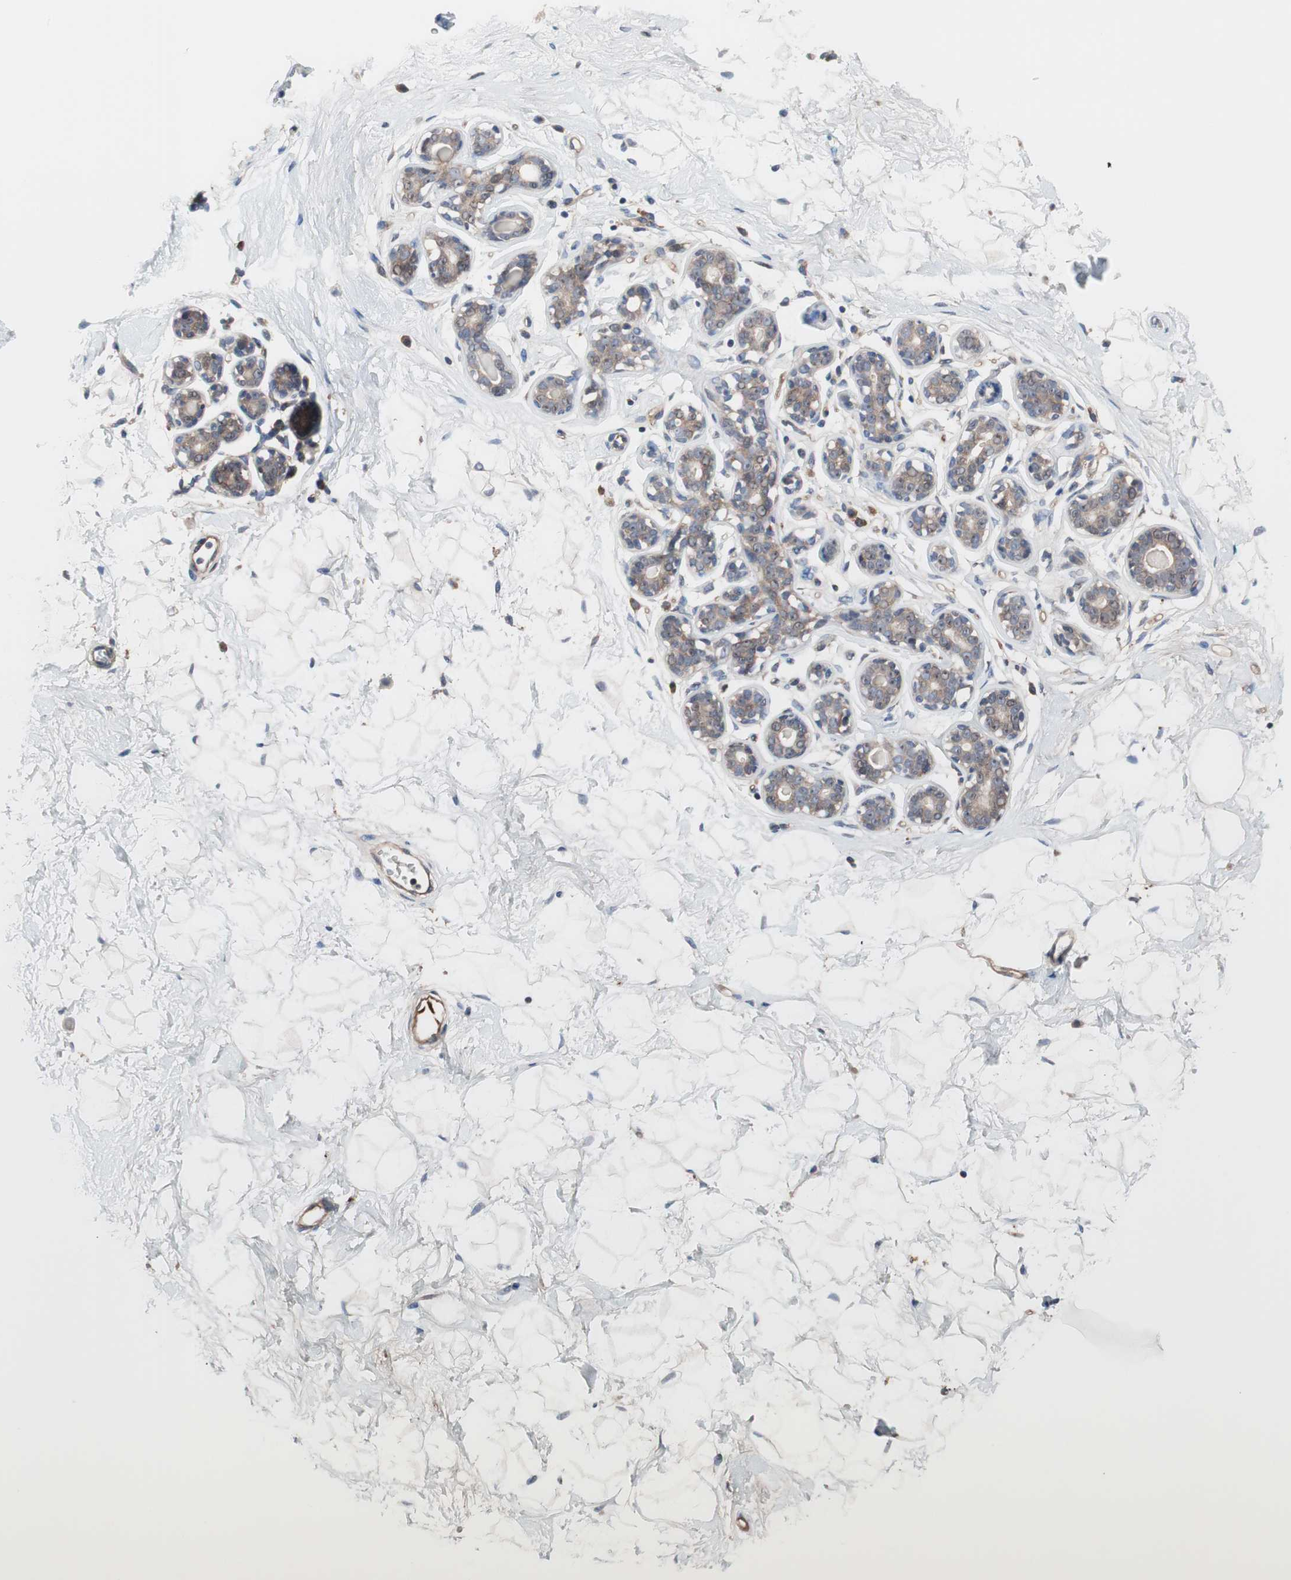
{"staining": {"intensity": "negative", "quantity": "none", "location": "none"}, "tissue": "breast", "cell_type": "Adipocytes", "image_type": "normal", "snomed": [{"axis": "morphology", "description": "Normal tissue, NOS"}, {"axis": "topography", "description": "Breast"}], "caption": "IHC micrograph of normal breast stained for a protein (brown), which displays no staining in adipocytes. The staining is performed using DAB (3,3'-diaminobenzidine) brown chromogen with nuclei counter-stained in using hematoxylin.", "gene": "KANSL1", "patient": {"sex": "female", "age": 23}}